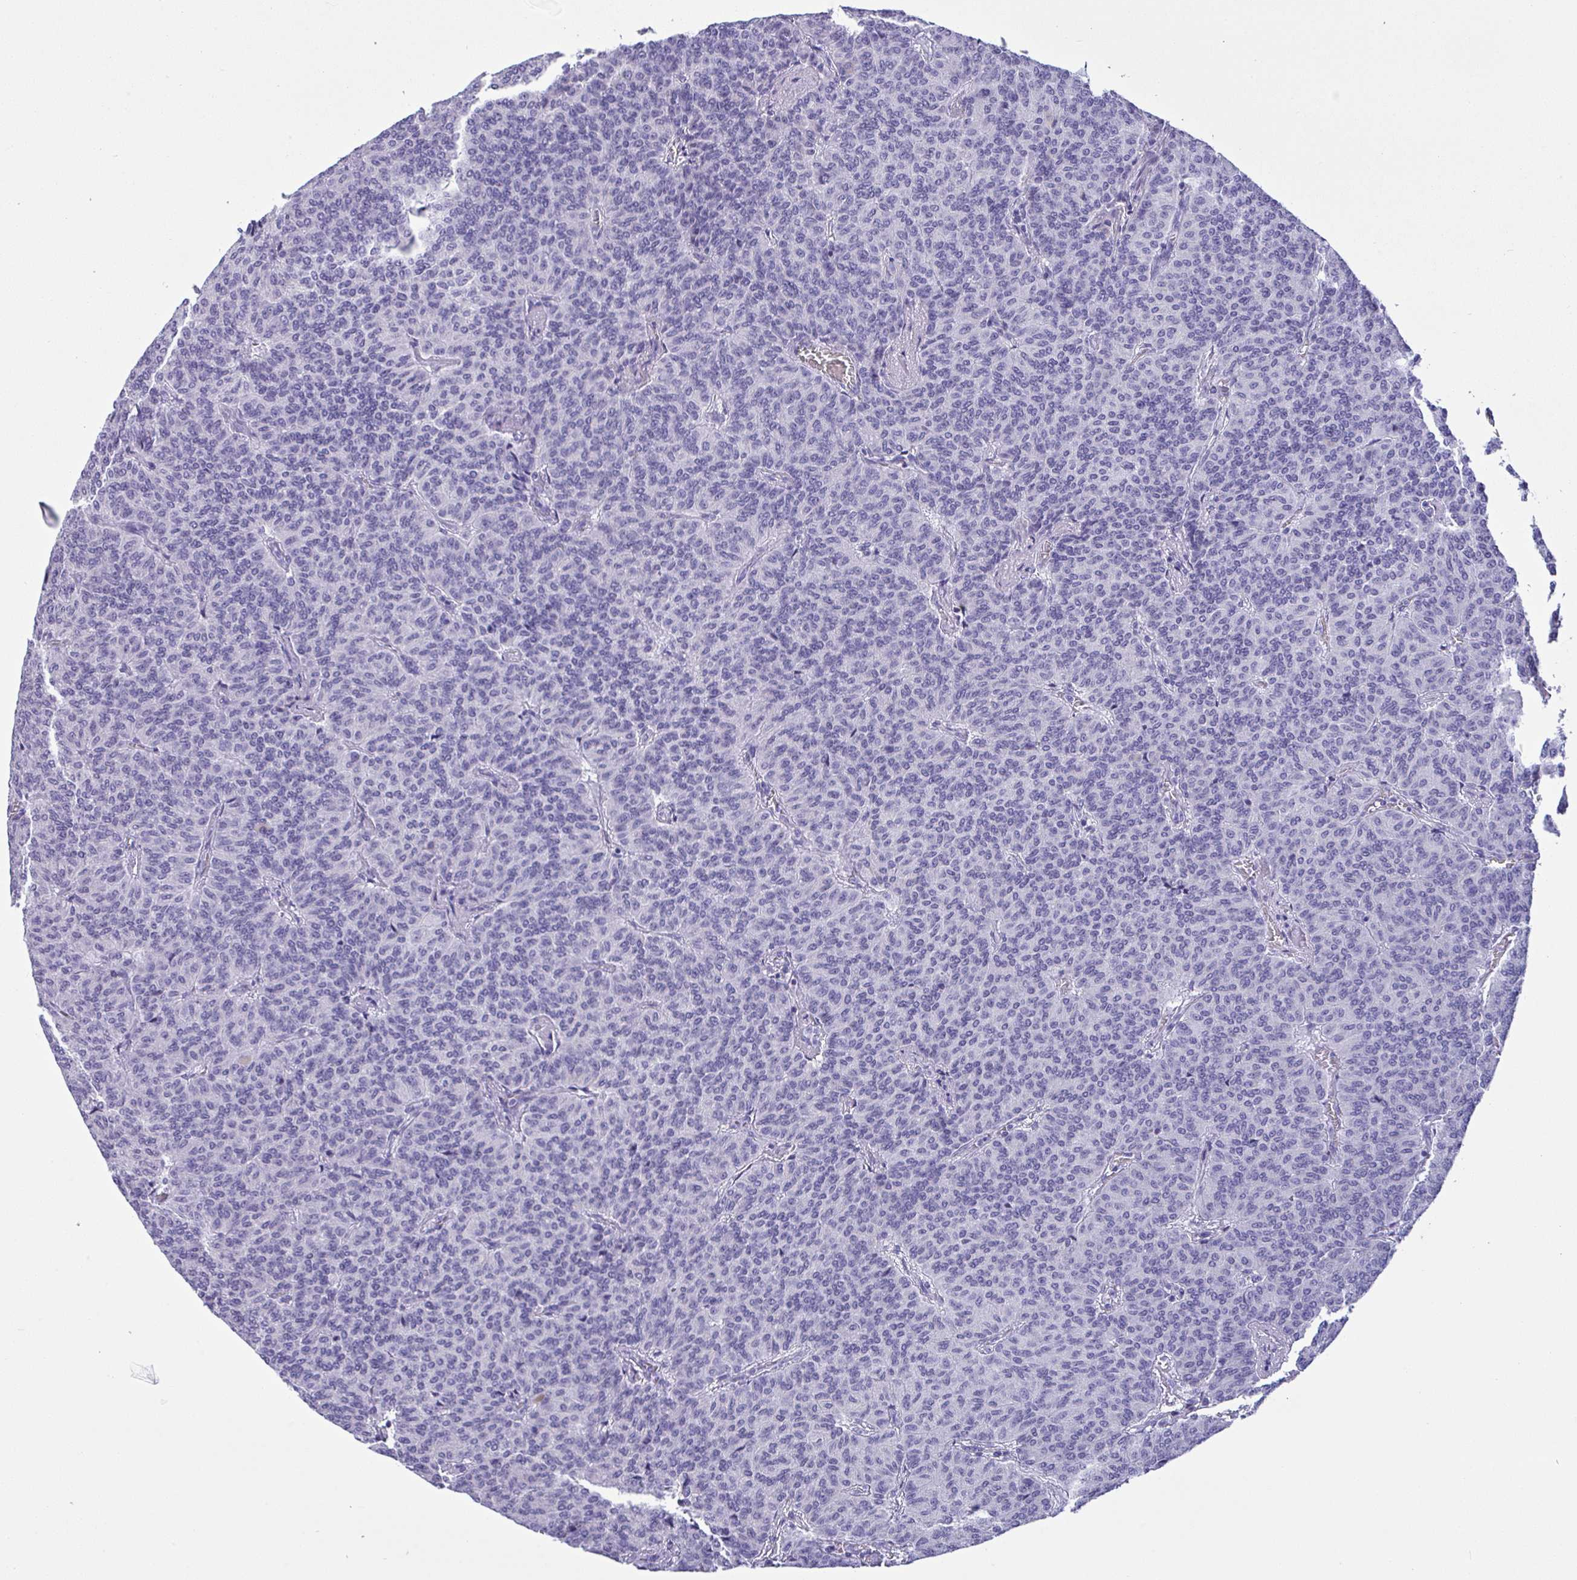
{"staining": {"intensity": "negative", "quantity": "none", "location": "none"}, "tissue": "carcinoid", "cell_type": "Tumor cells", "image_type": "cancer", "snomed": [{"axis": "morphology", "description": "Carcinoid, malignant, NOS"}, {"axis": "topography", "description": "Lung"}], "caption": "Immunohistochemistry (IHC) micrograph of malignant carcinoid stained for a protein (brown), which reveals no expression in tumor cells. (DAB IHC, high magnification).", "gene": "YBX2", "patient": {"sex": "male", "age": 61}}